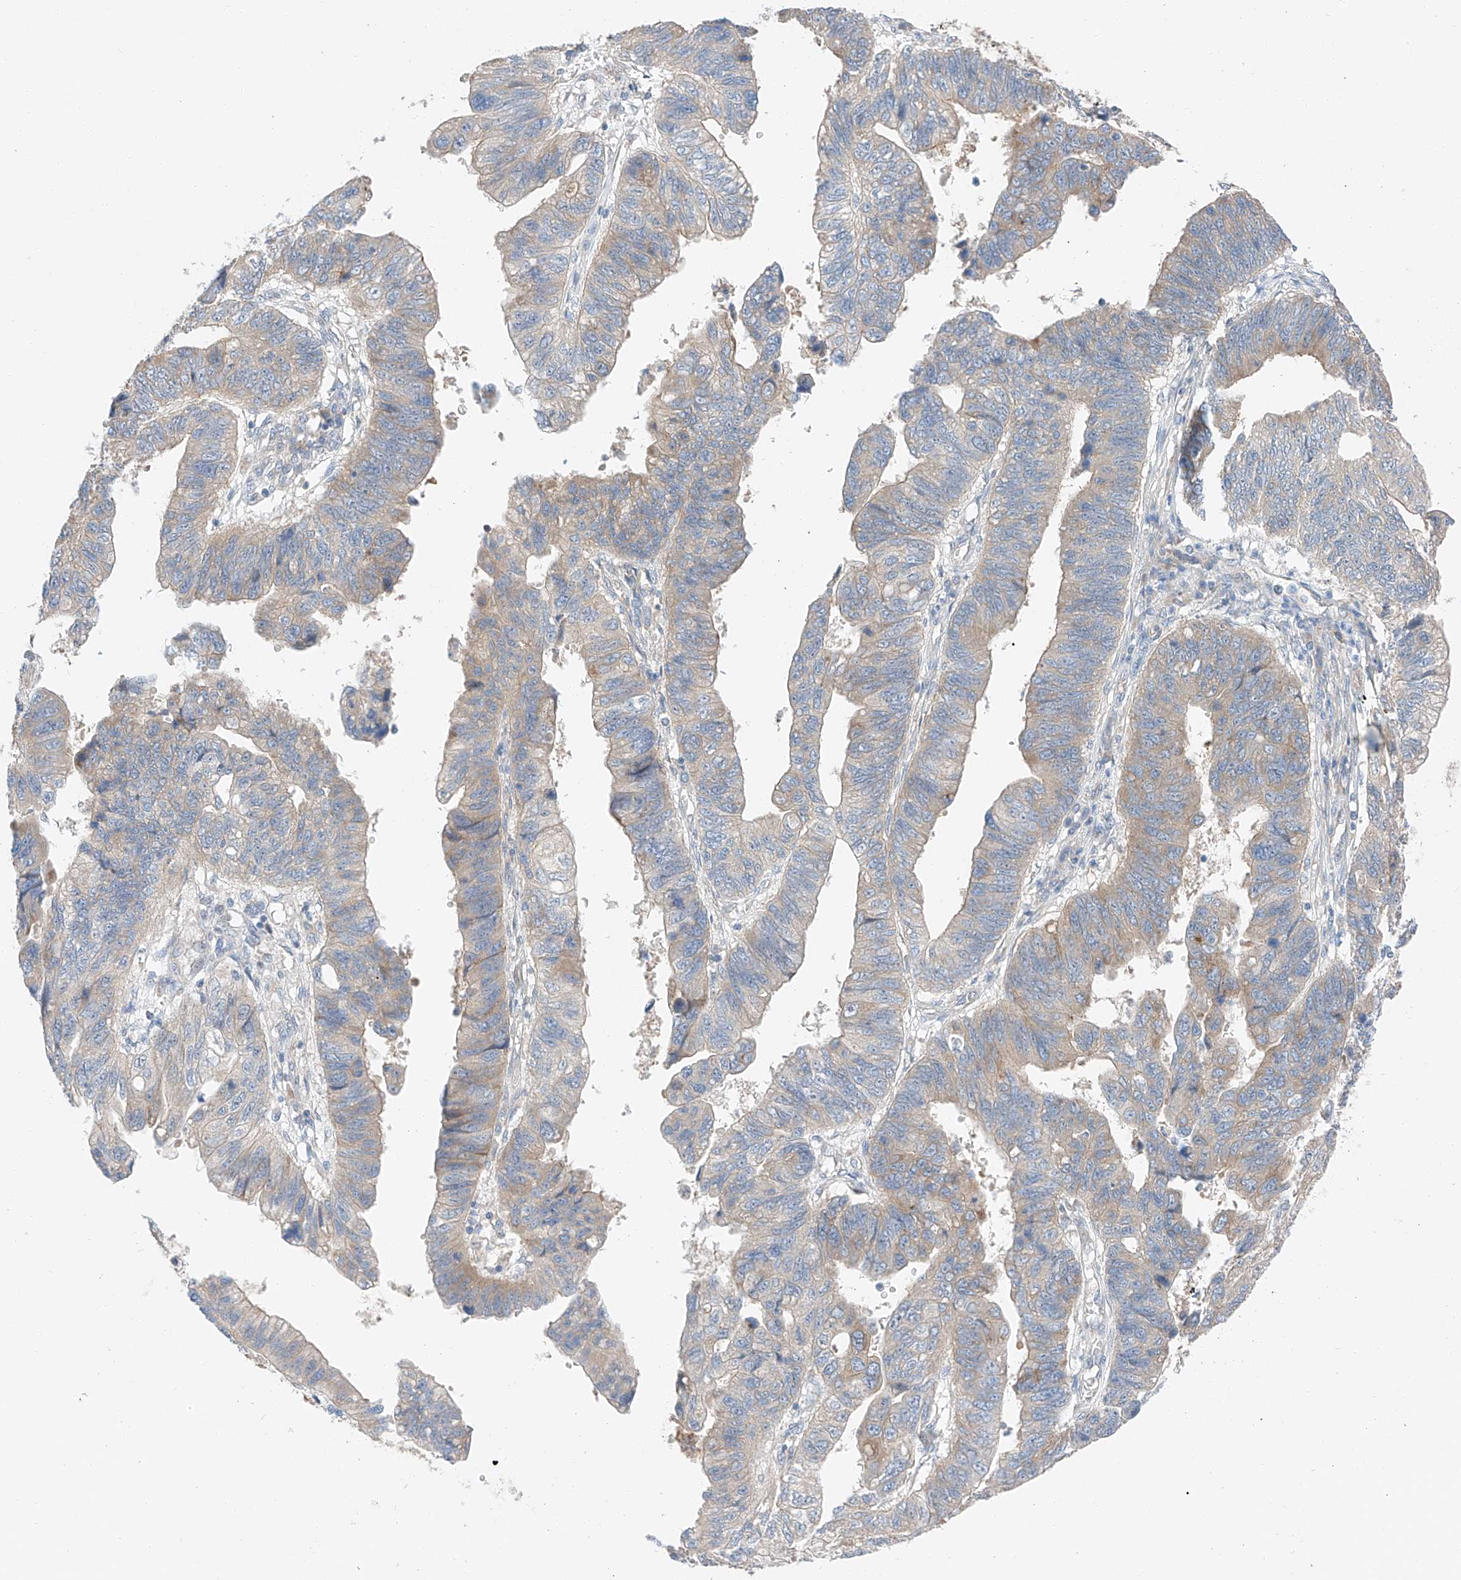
{"staining": {"intensity": "weak", "quantity": "25%-75%", "location": "cytoplasmic/membranous"}, "tissue": "stomach cancer", "cell_type": "Tumor cells", "image_type": "cancer", "snomed": [{"axis": "morphology", "description": "Adenocarcinoma, NOS"}, {"axis": "topography", "description": "Stomach"}], "caption": "High-magnification brightfield microscopy of stomach cancer (adenocarcinoma) stained with DAB (3,3'-diaminobenzidine) (brown) and counterstained with hematoxylin (blue). tumor cells exhibit weak cytoplasmic/membranous expression is identified in approximately25%-75% of cells.", "gene": "RUSC1", "patient": {"sex": "male", "age": 59}}